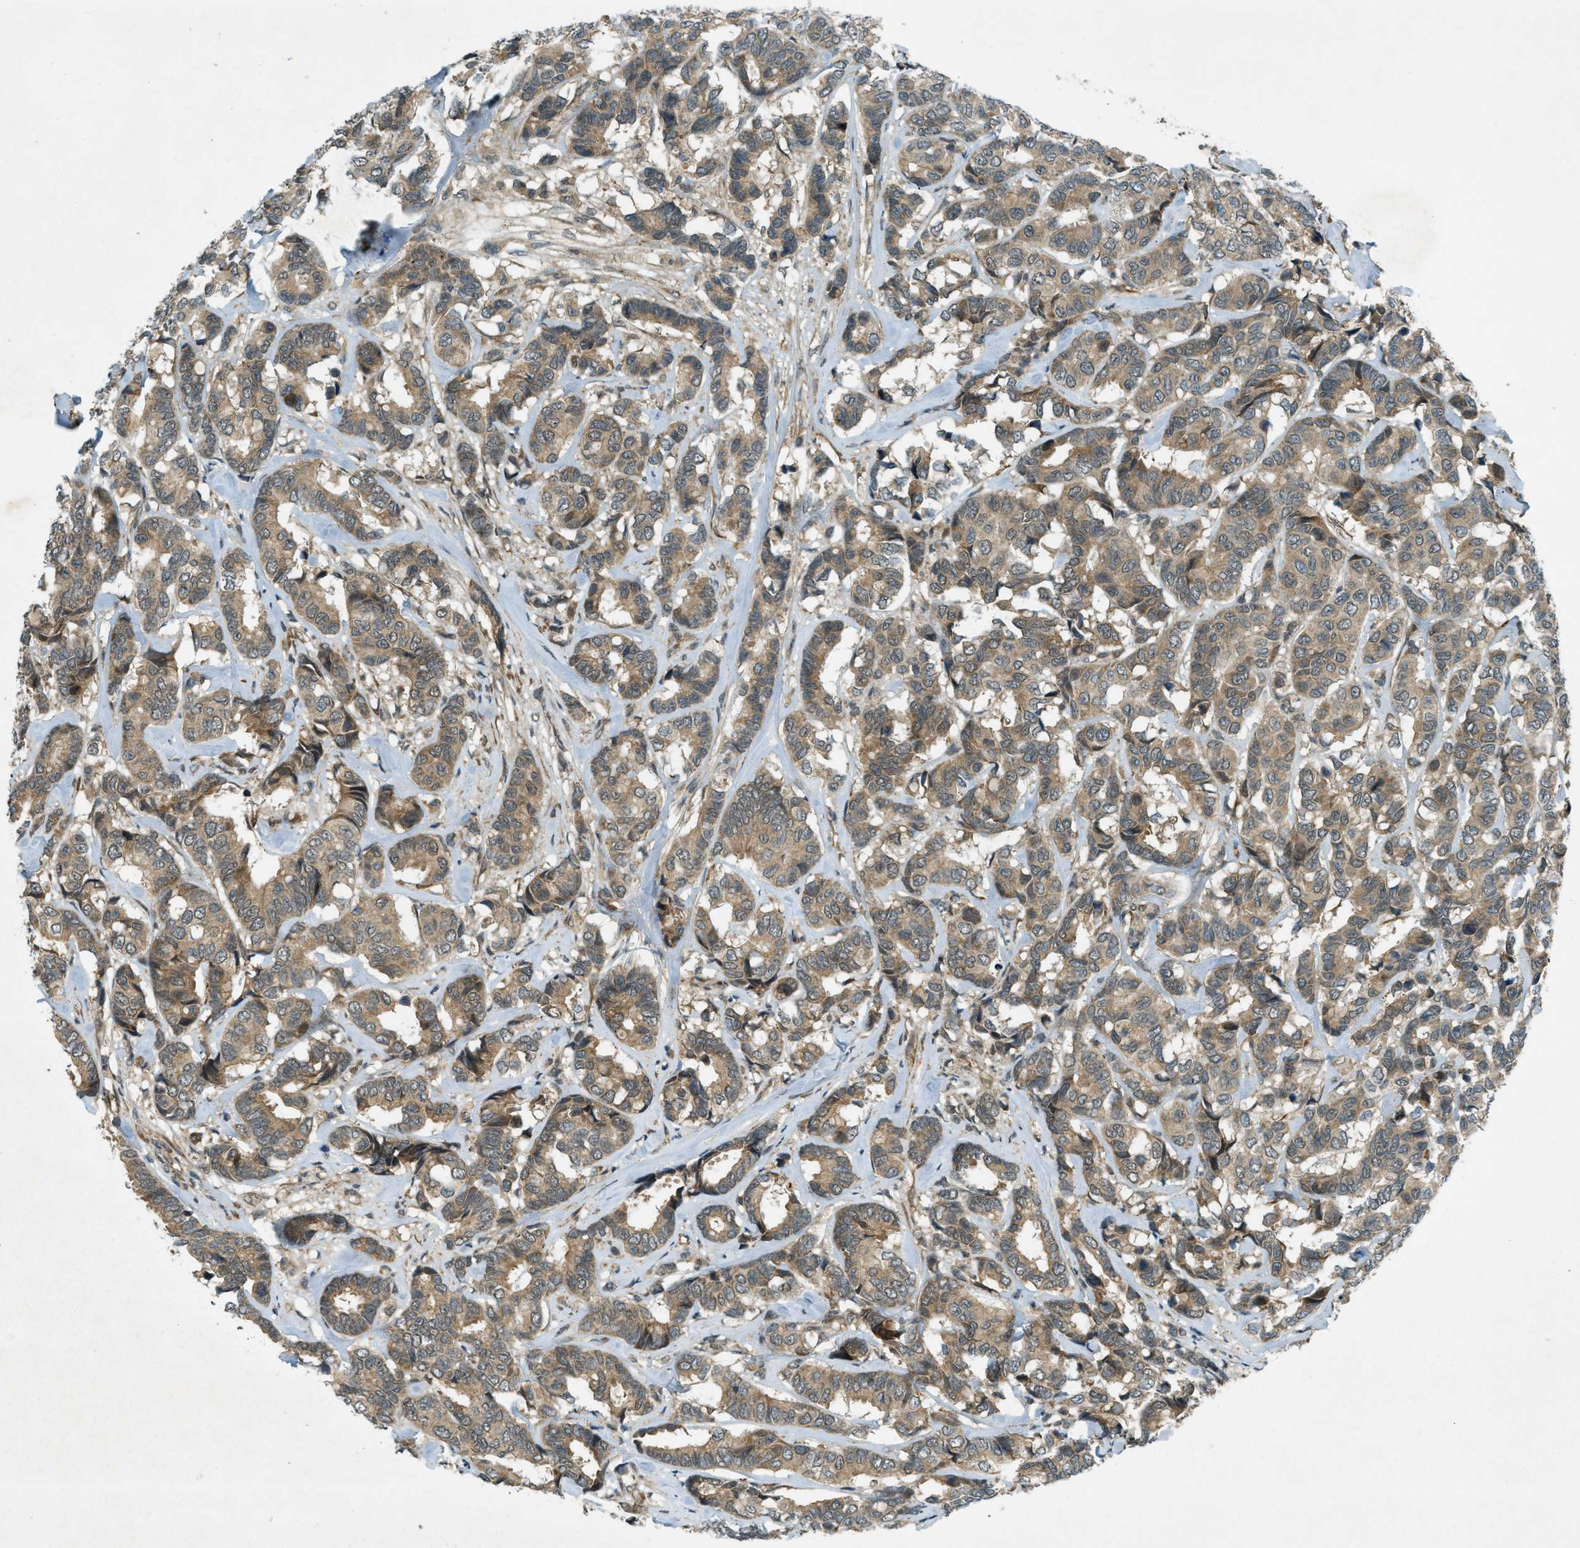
{"staining": {"intensity": "moderate", "quantity": ">75%", "location": "cytoplasmic/membranous"}, "tissue": "breast cancer", "cell_type": "Tumor cells", "image_type": "cancer", "snomed": [{"axis": "morphology", "description": "Duct carcinoma"}, {"axis": "topography", "description": "Breast"}], "caption": "Breast cancer was stained to show a protein in brown. There is medium levels of moderate cytoplasmic/membranous expression in approximately >75% of tumor cells.", "gene": "EIF2AK3", "patient": {"sex": "female", "age": 87}}